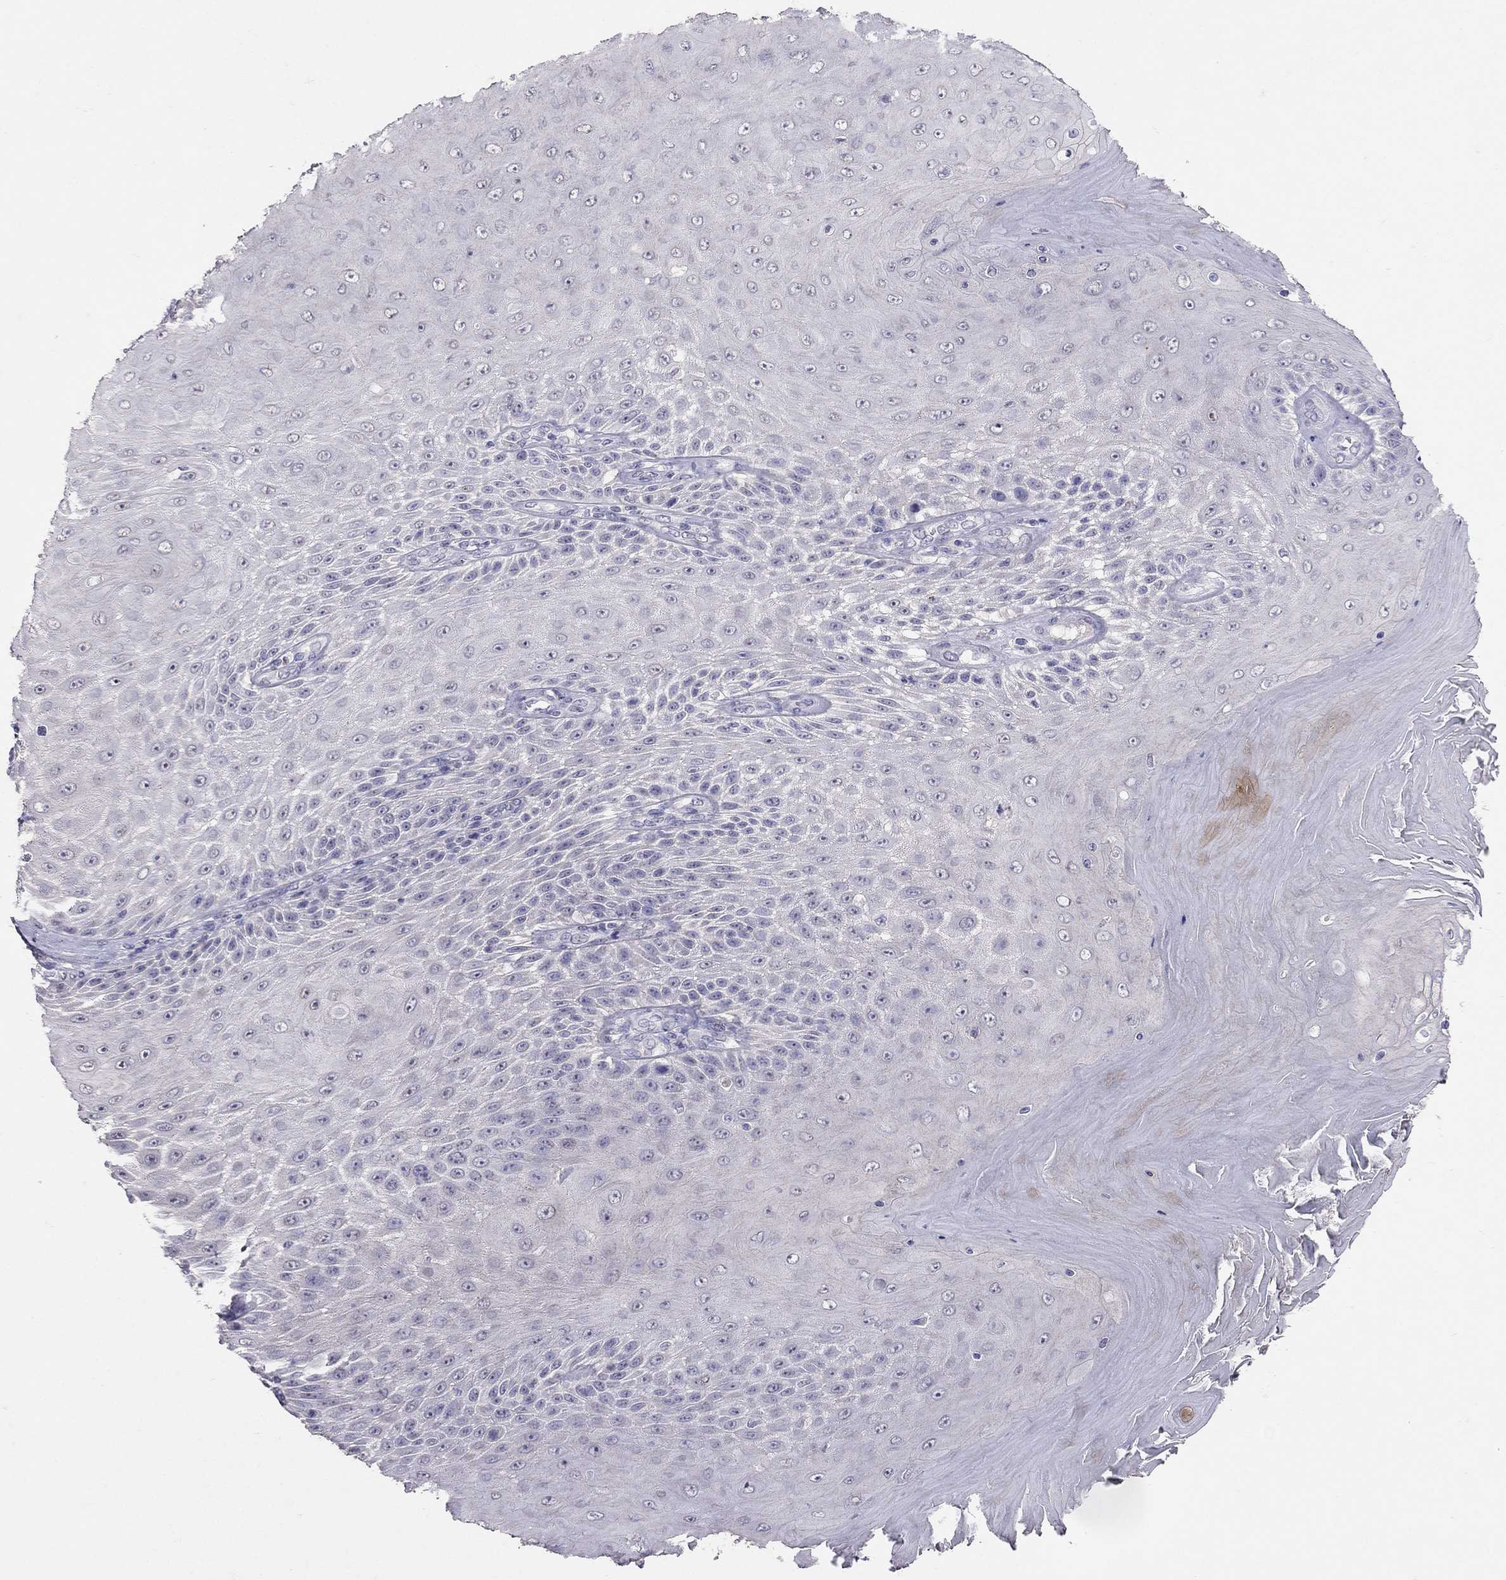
{"staining": {"intensity": "negative", "quantity": "none", "location": "none"}, "tissue": "skin cancer", "cell_type": "Tumor cells", "image_type": "cancer", "snomed": [{"axis": "morphology", "description": "Squamous cell carcinoma, NOS"}, {"axis": "topography", "description": "Skin"}], "caption": "The histopathology image shows no significant expression in tumor cells of squamous cell carcinoma (skin).", "gene": "FST", "patient": {"sex": "male", "age": 62}}